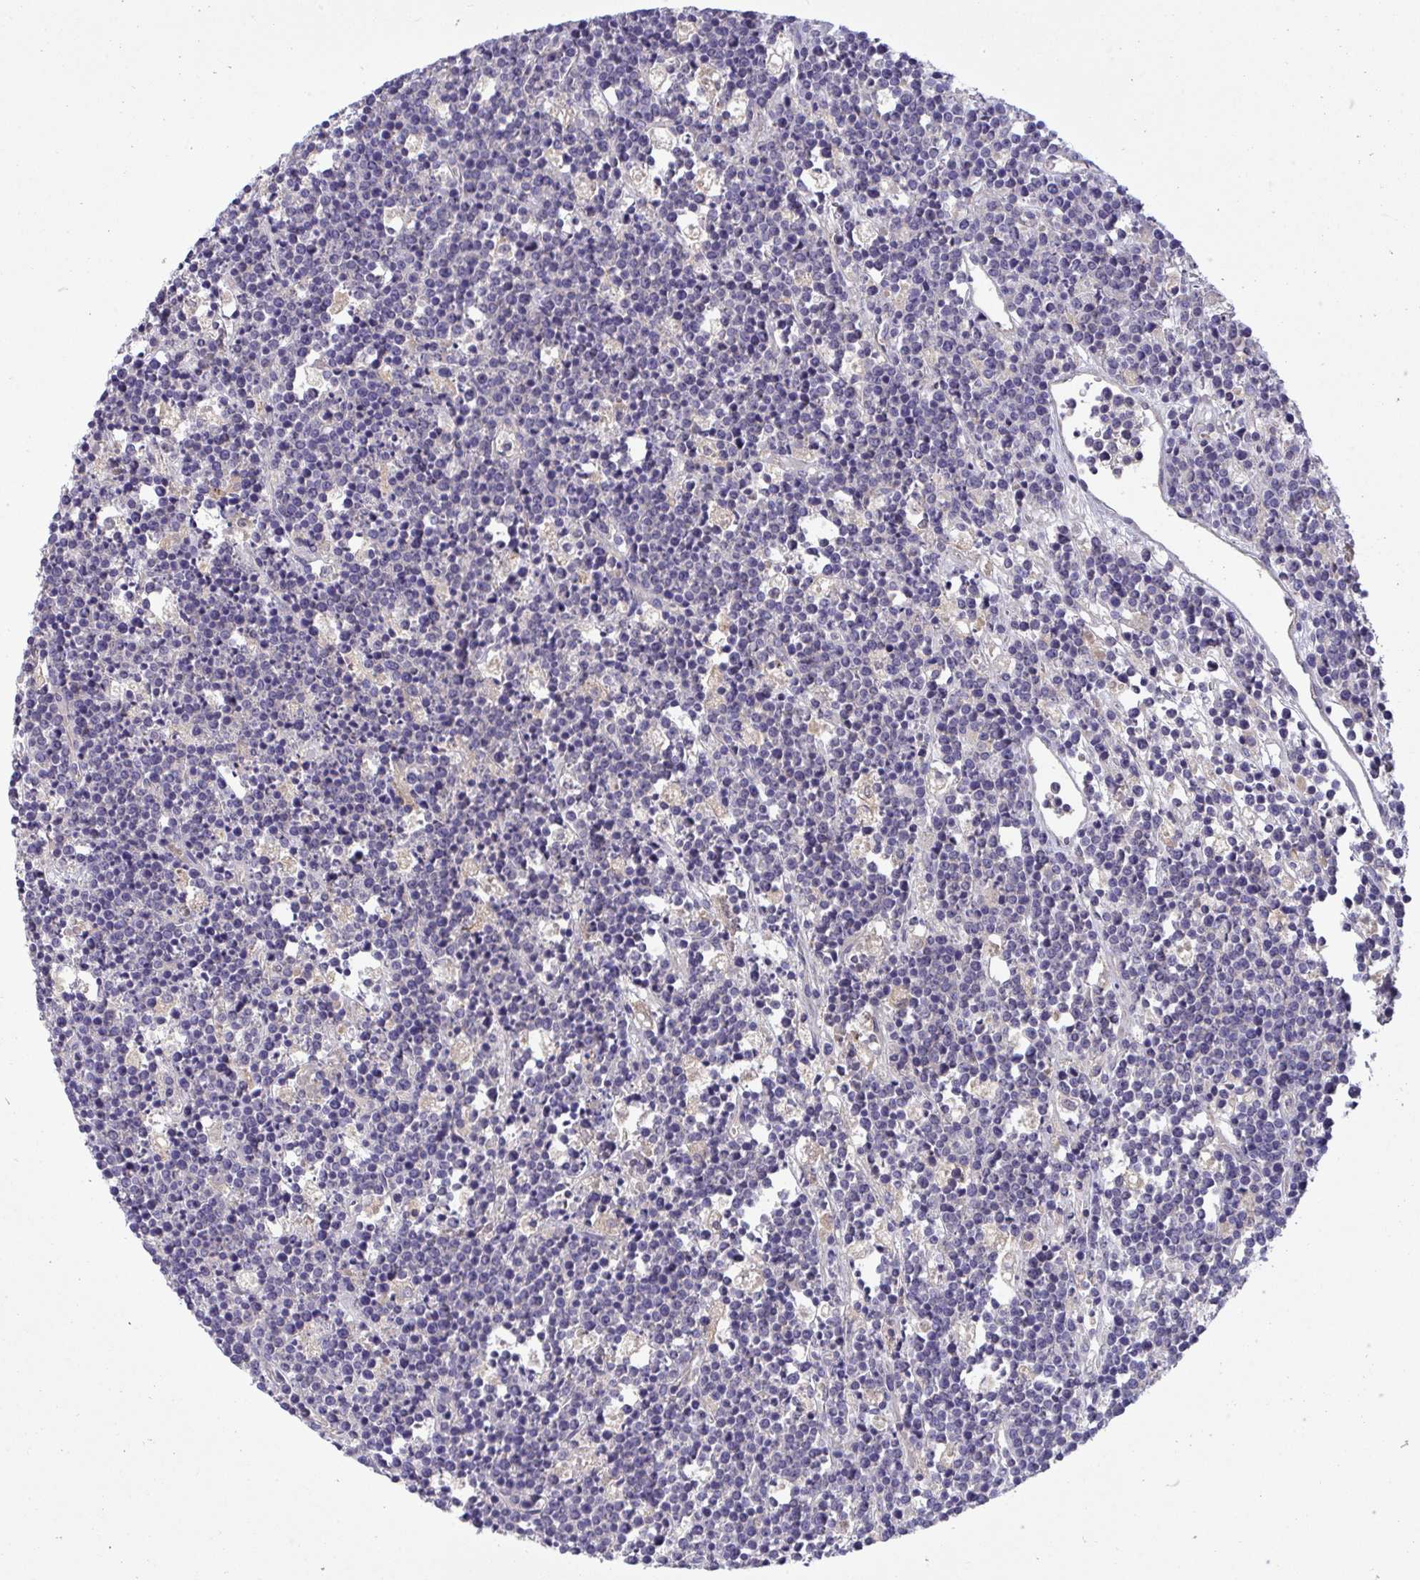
{"staining": {"intensity": "negative", "quantity": "none", "location": "none"}, "tissue": "lymphoma", "cell_type": "Tumor cells", "image_type": "cancer", "snomed": [{"axis": "morphology", "description": "Malignant lymphoma, non-Hodgkin's type, High grade"}, {"axis": "topography", "description": "Ovary"}], "caption": "This image is of malignant lymphoma, non-Hodgkin's type (high-grade) stained with immunohistochemistry (IHC) to label a protein in brown with the nuclei are counter-stained blue. There is no staining in tumor cells.", "gene": "ZNF581", "patient": {"sex": "female", "age": 56}}